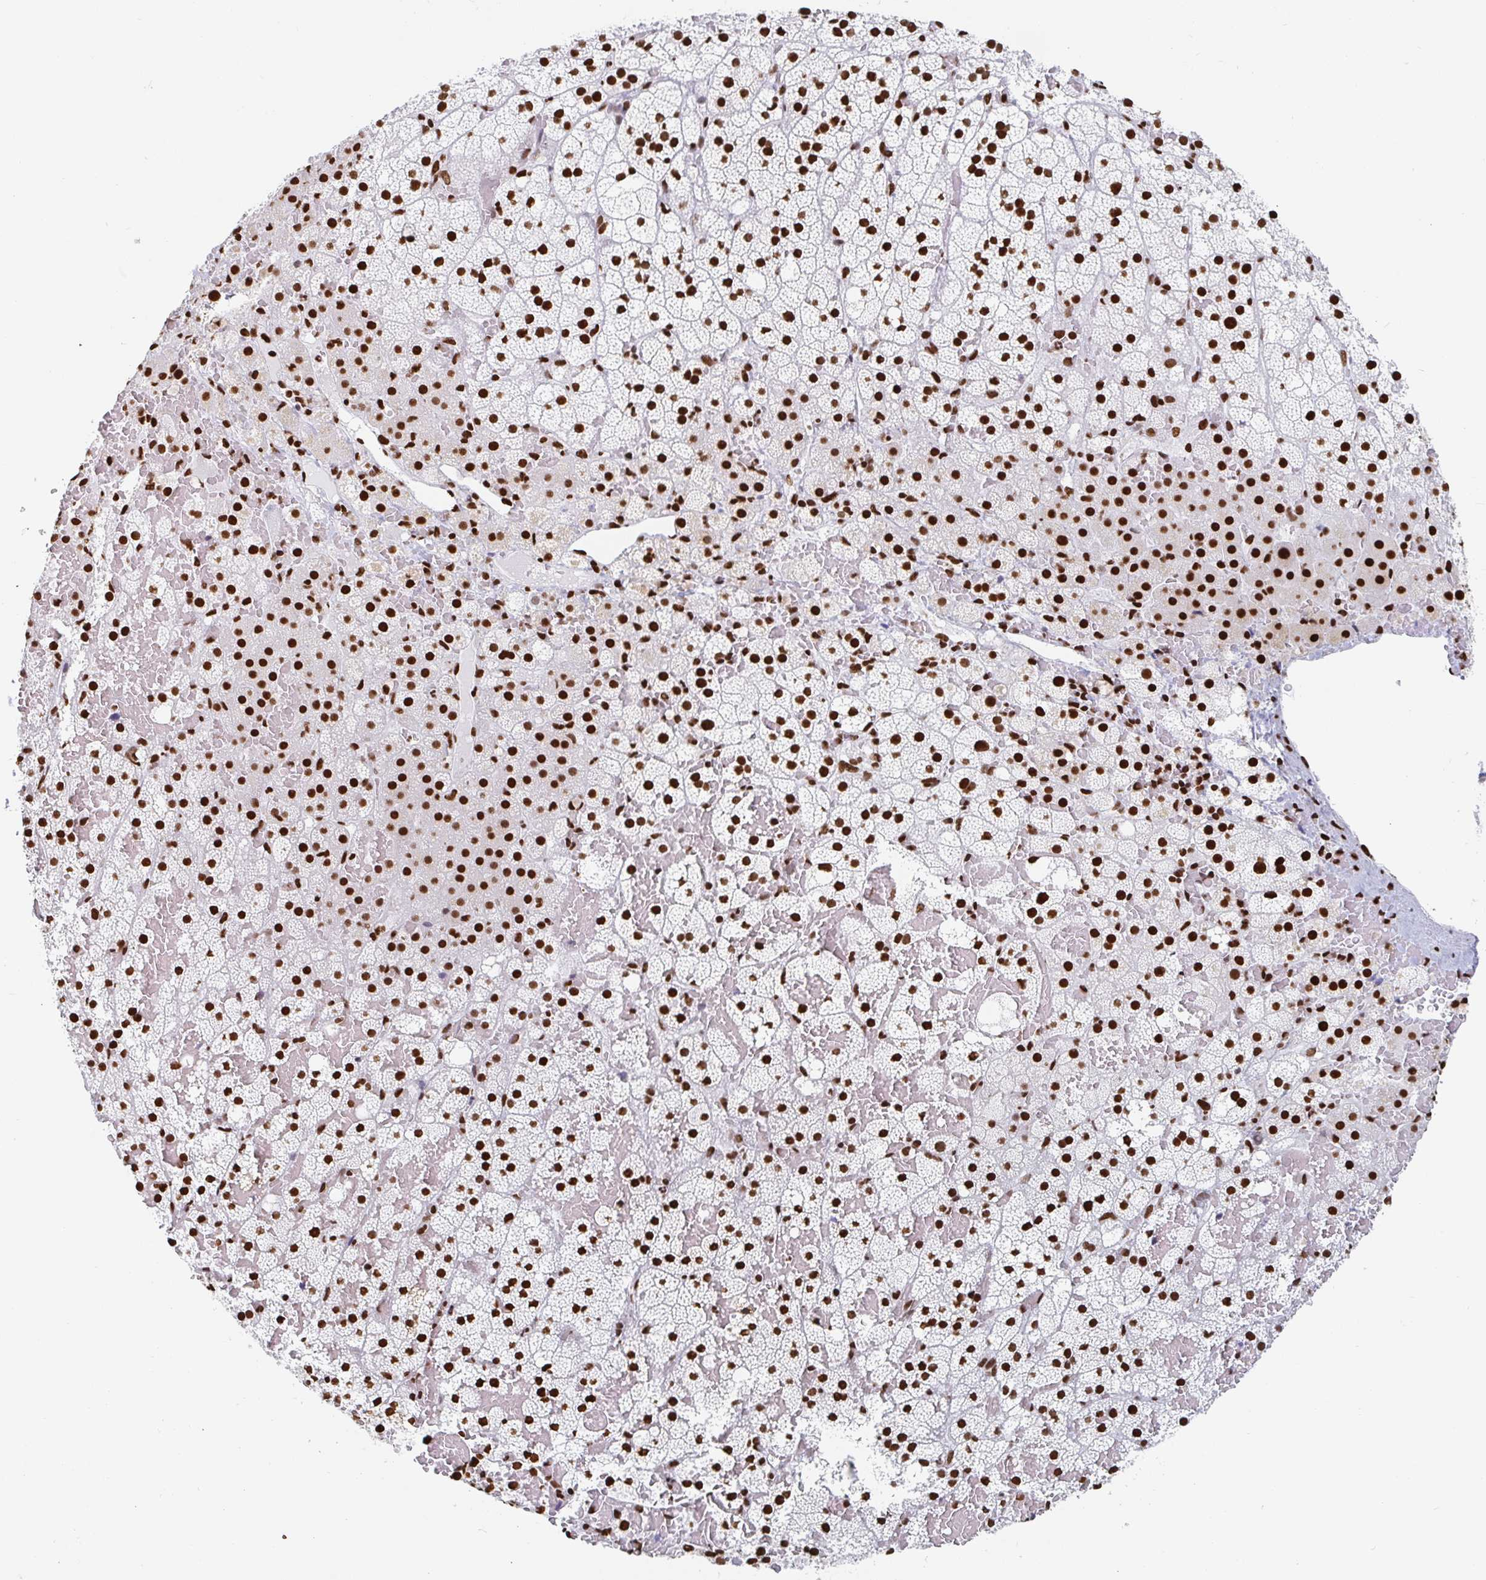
{"staining": {"intensity": "strong", "quantity": ">75%", "location": "nuclear"}, "tissue": "adrenal gland", "cell_type": "Glandular cells", "image_type": "normal", "snomed": [{"axis": "morphology", "description": "Normal tissue, NOS"}, {"axis": "topography", "description": "Adrenal gland"}], "caption": "A photomicrograph showing strong nuclear expression in about >75% of glandular cells in unremarkable adrenal gland, as visualized by brown immunohistochemical staining.", "gene": "EWSR1", "patient": {"sex": "male", "age": 53}}